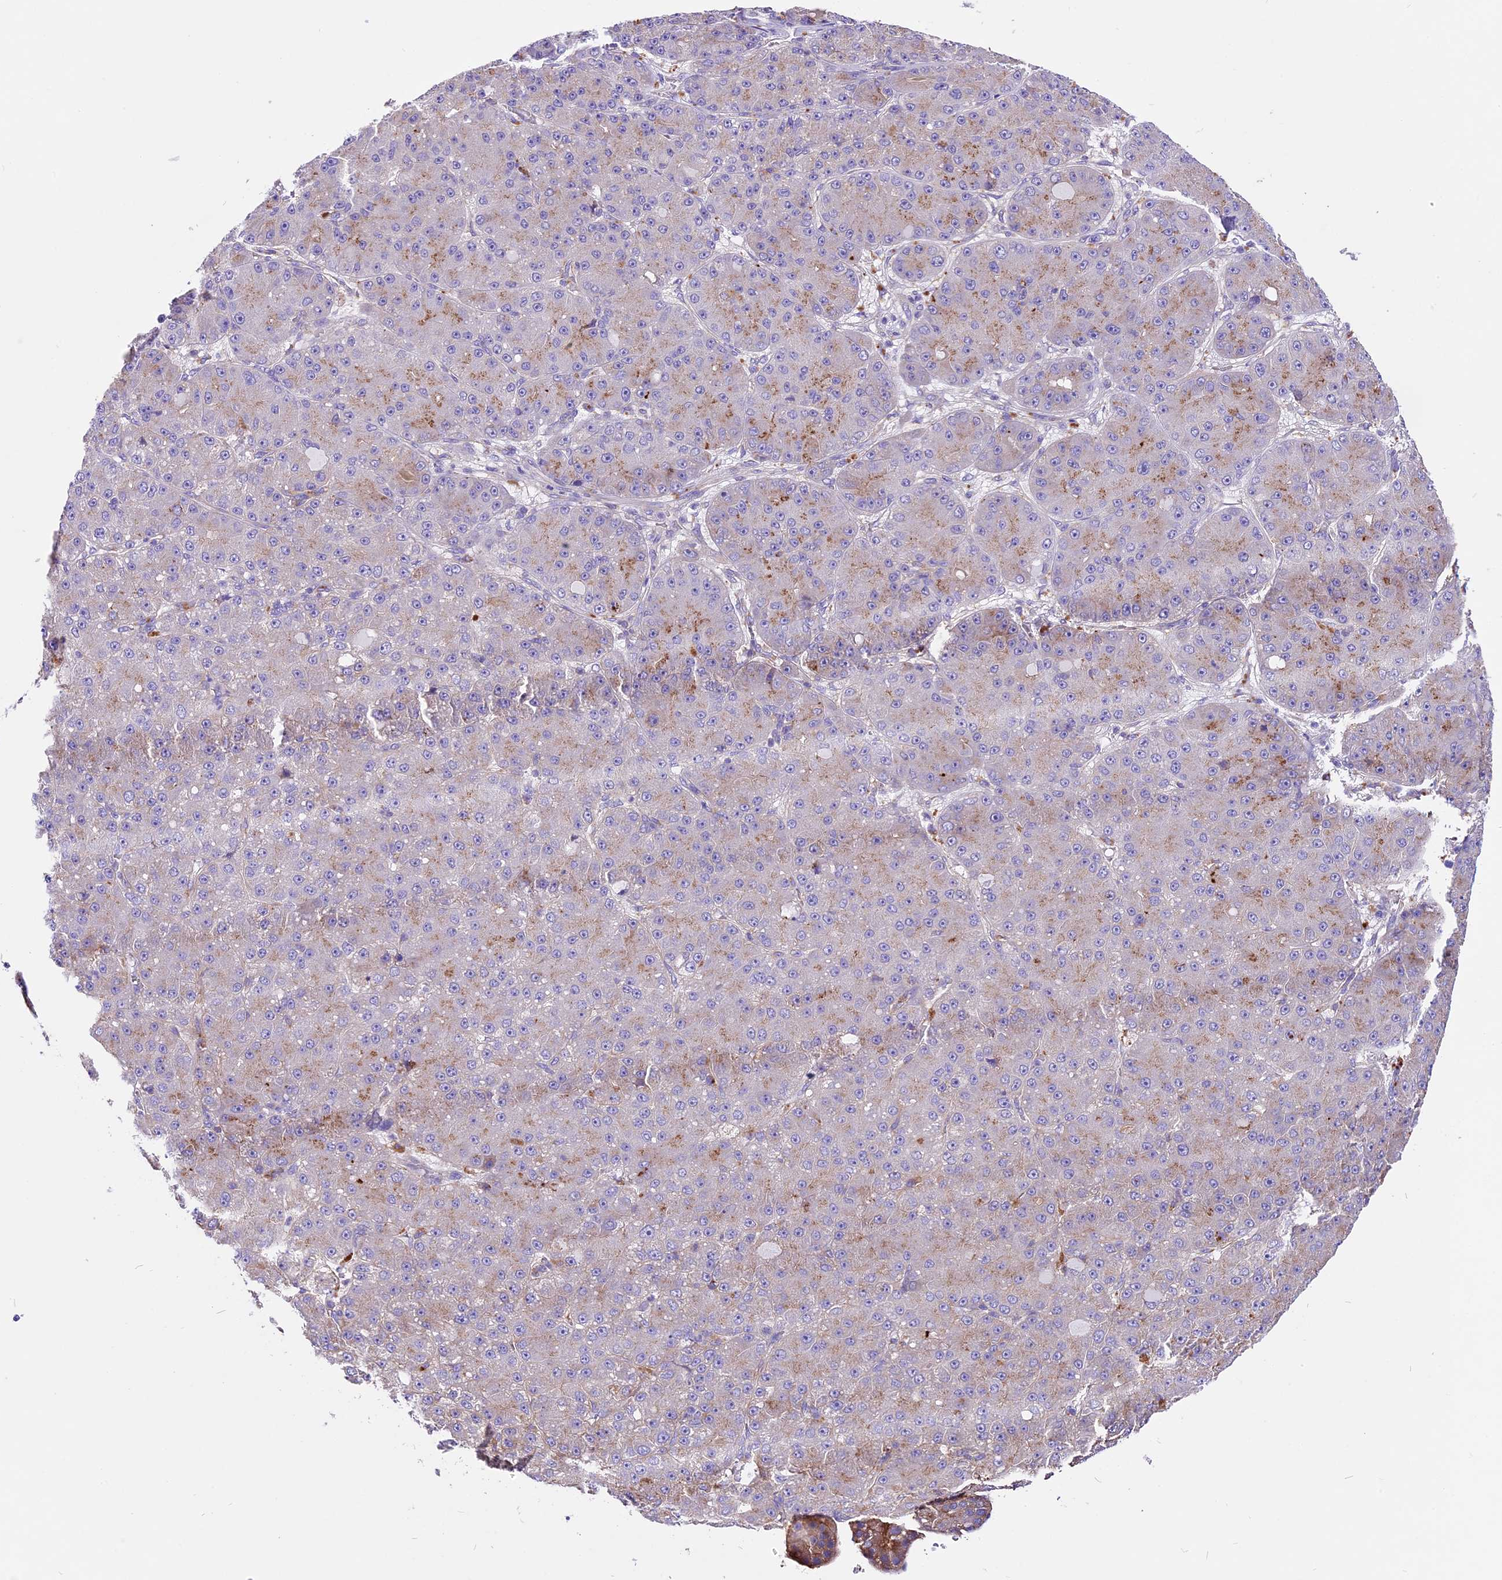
{"staining": {"intensity": "negative", "quantity": "none", "location": "none"}, "tissue": "liver cancer", "cell_type": "Tumor cells", "image_type": "cancer", "snomed": [{"axis": "morphology", "description": "Carcinoma, Hepatocellular, NOS"}, {"axis": "topography", "description": "Liver"}], "caption": "Immunohistochemical staining of human liver cancer (hepatocellular carcinoma) displays no significant positivity in tumor cells.", "gene": "PEMT", "patient": {"sex": "male", "age": 67}}